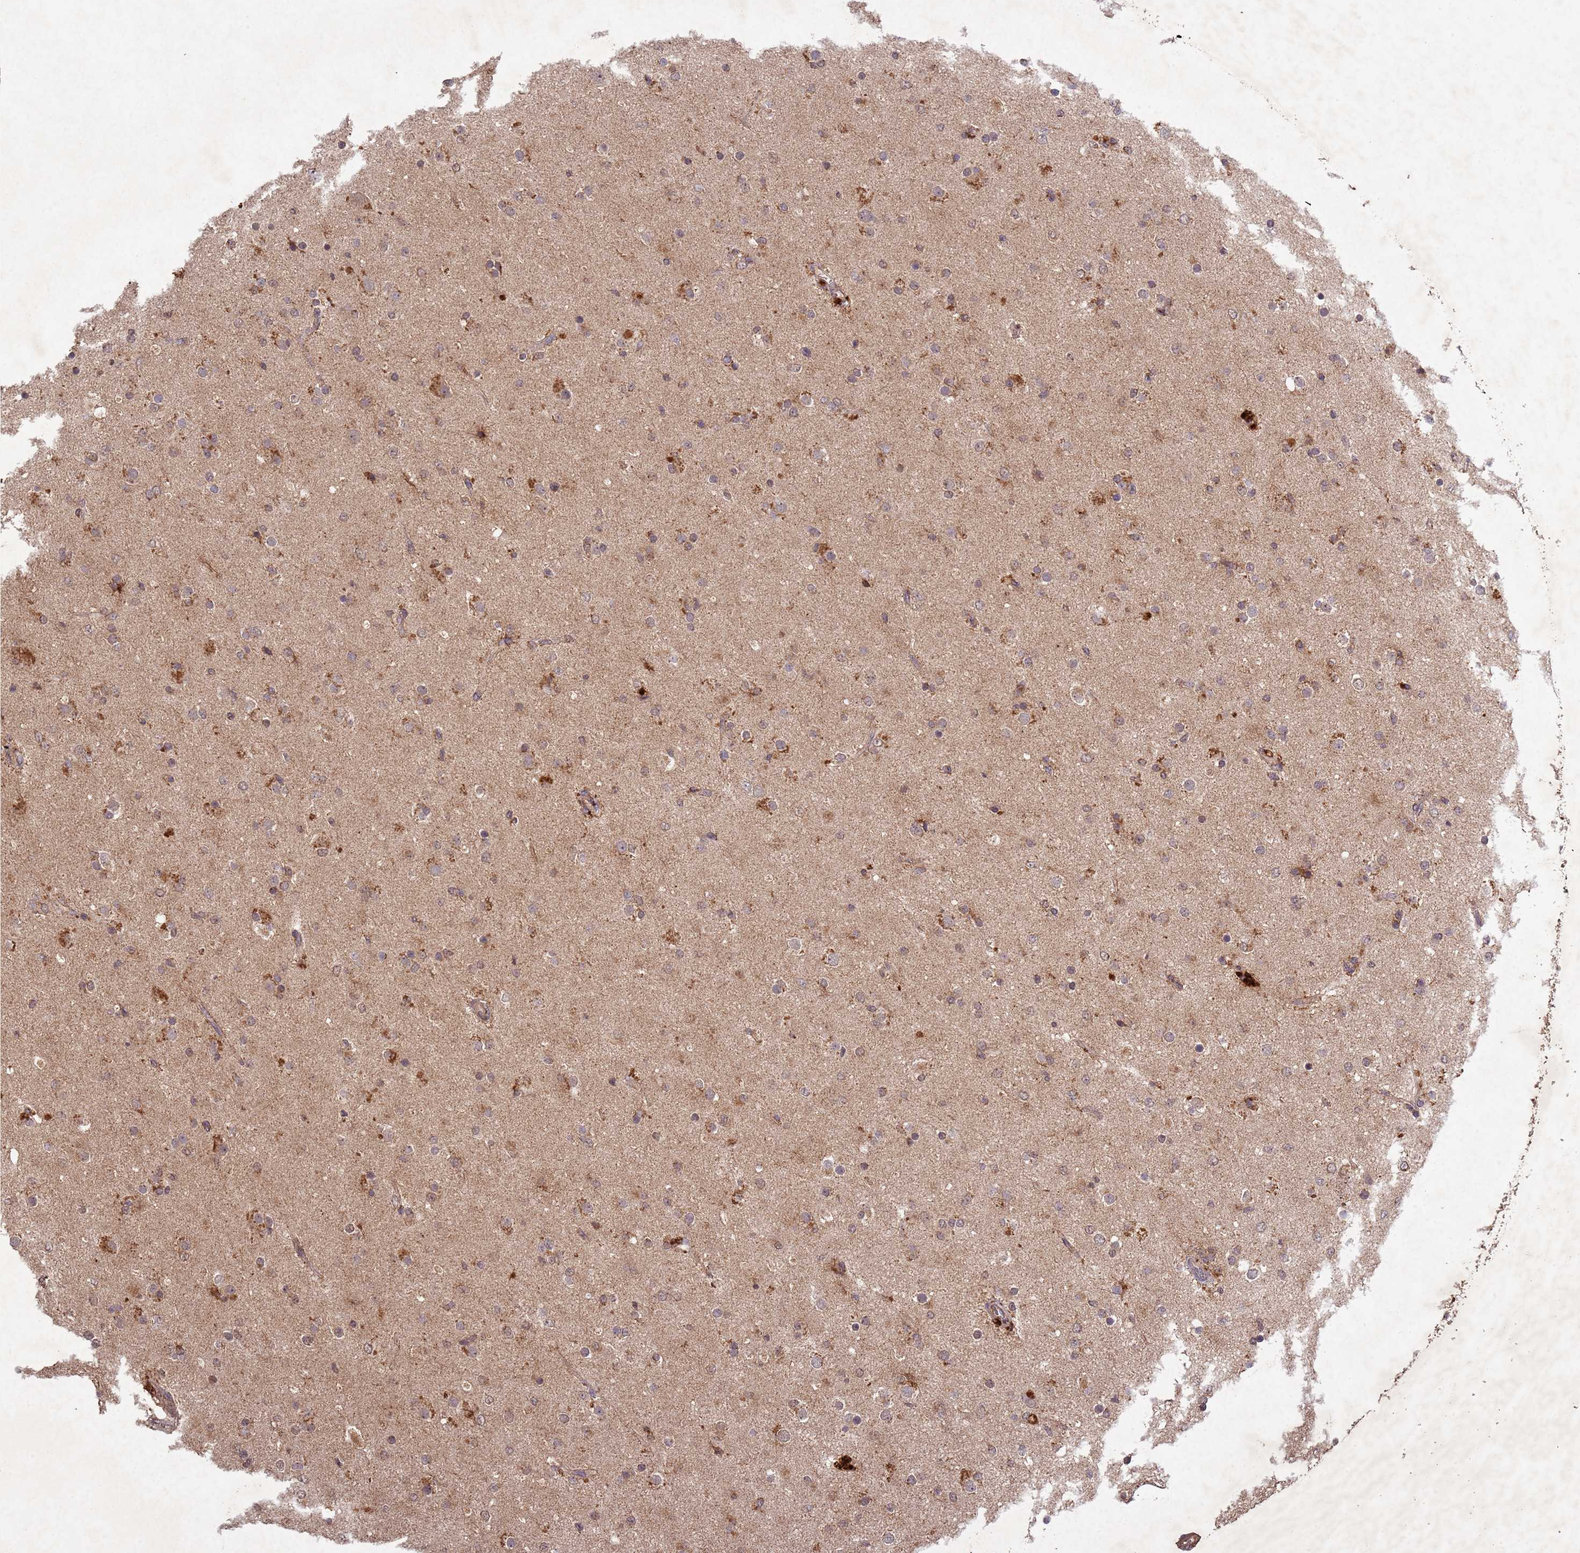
{"staining": {"intensity": "moderate", "quantity": ">75%", "location": "cytoplasmic/membranous"}, "tissue": "glioma", "cell_type": "Tumor cells", "image_type": "cancer", "snomed": [{"axis": "morphology", "description": "Glioma, malignant, Low grade"}, {"axis": "topography", "description": "Brain"}], "caption": "High-power microscopy captured an immunohistochemistry (IHC) photomicrograph of glioma, revealing moderate cytoplasmic/membranous positivity in approximately >75% of tumor cells.", "gene": "FASTKD1", "patient": {"sex": "male", "age": 65}}